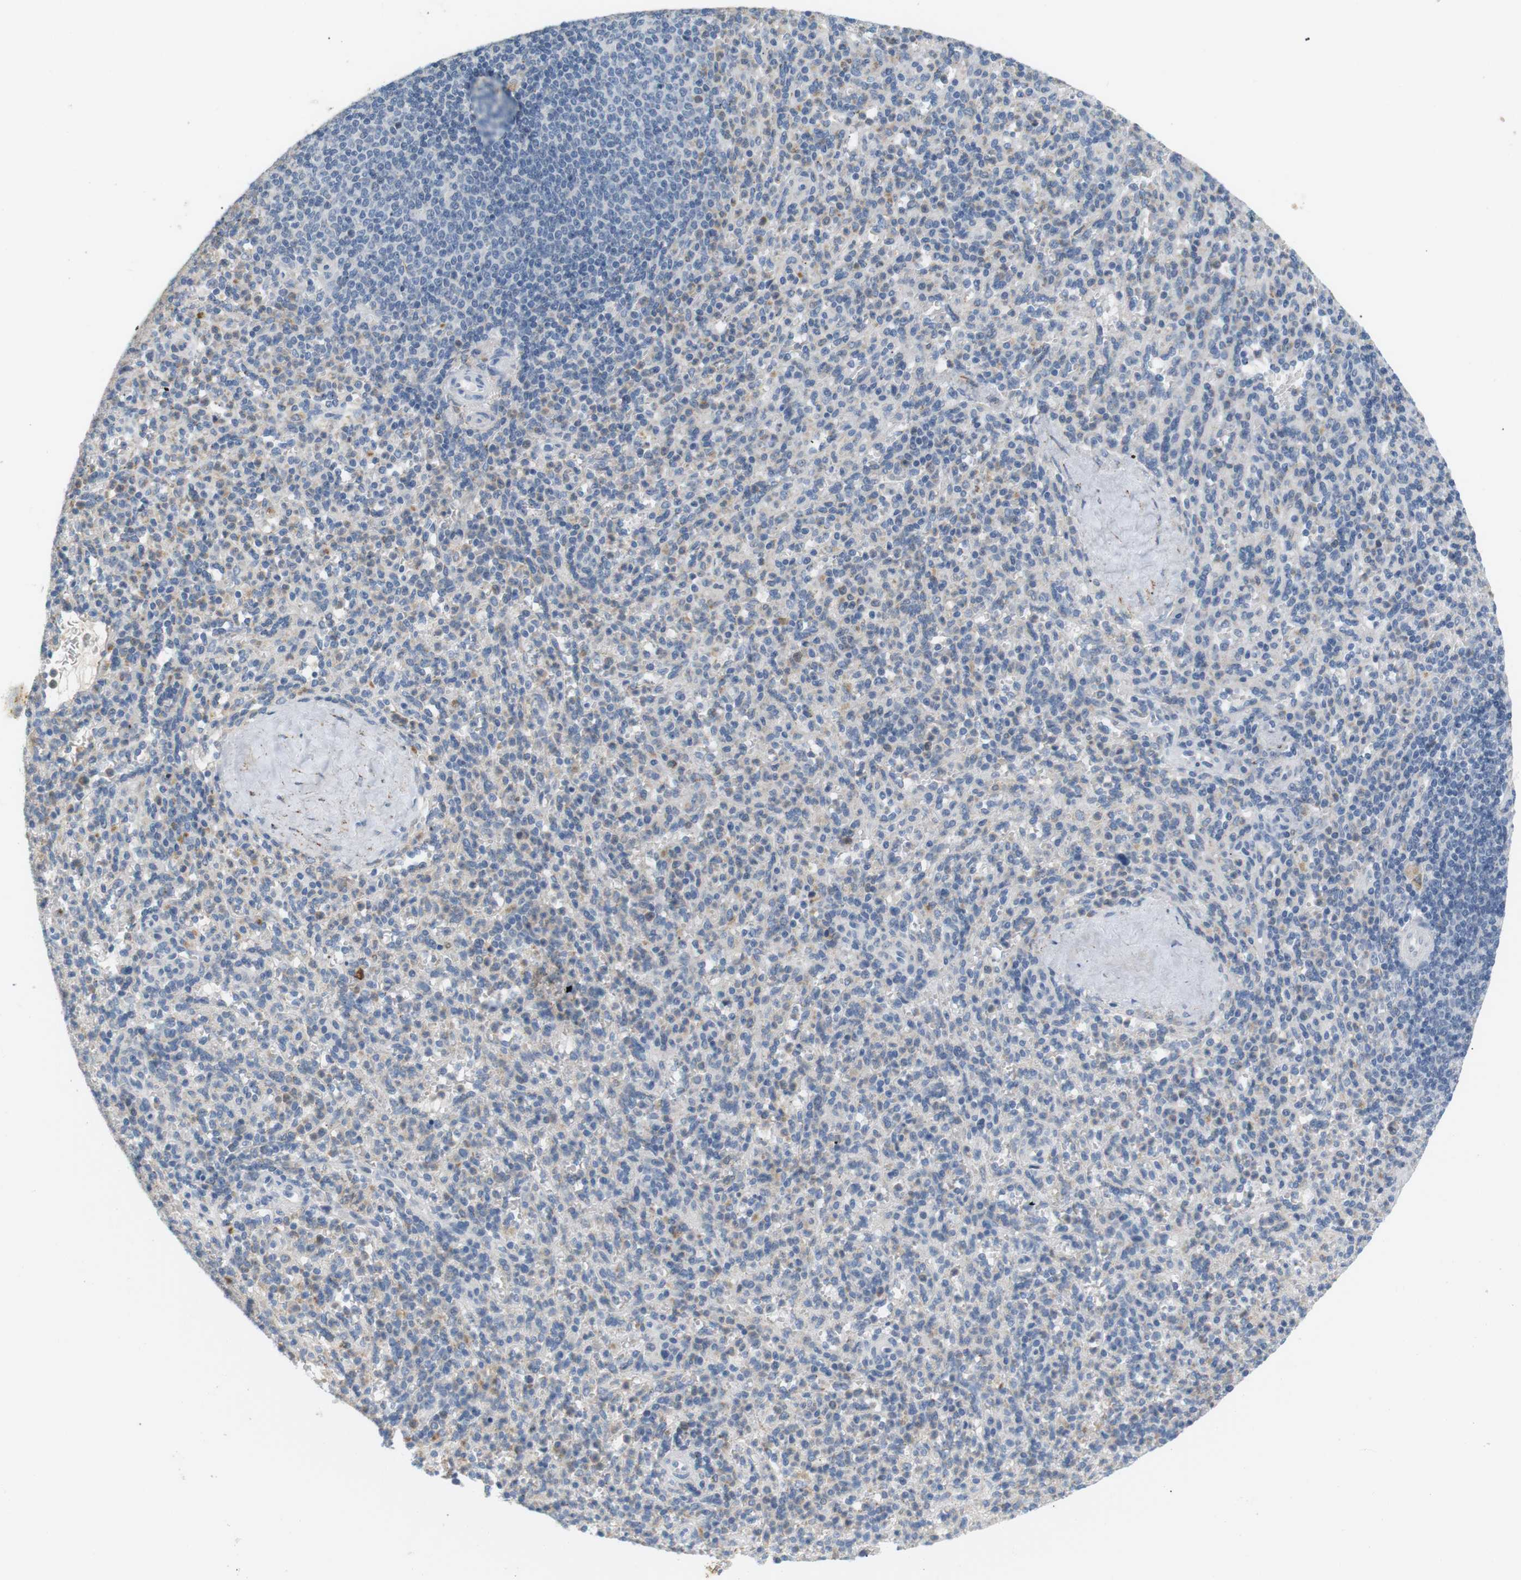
{"staining": {"intensity": "moderate", "quantity": "<25%", "location": "cytoplasmic/membranous"}, "tissue": "spleen", "cell_type": "Cells in red pulp", "image_type": "normal", "snomed": [{"axis": "morphology", "description": "Normal tissue, NOS"}, {"axis": "topography", "description": "Spleen"}], "caption": "The micrograph displays immunohistochemical staining of unremarkable spleen. There is moderate cytoplasmic/membranous positivity is appreciated in about <25% of cells in red pulp.", "gene": "CD300E", "patient": {"sex": "male", "age": 36}}